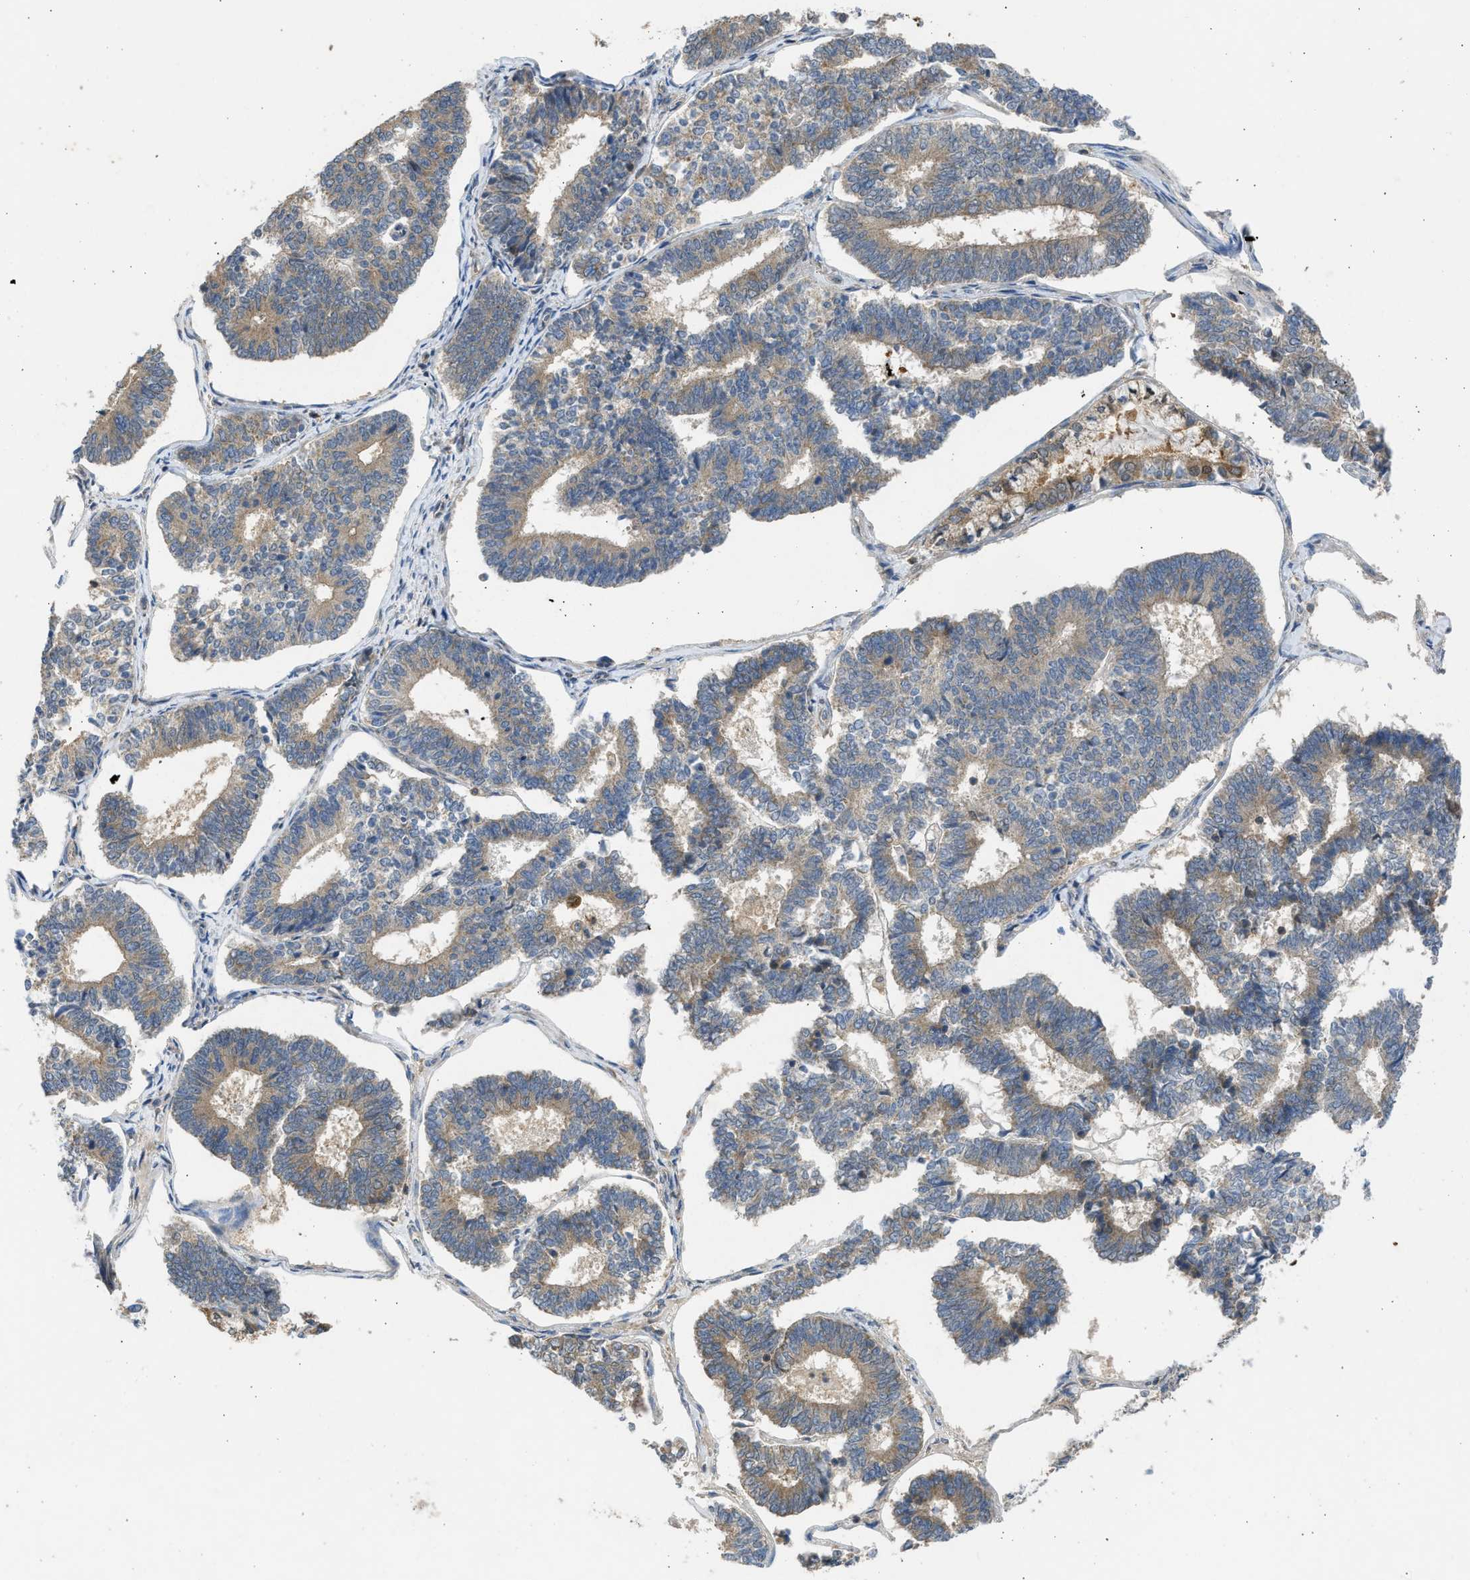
{"staining": {"intensity": "weak", "quantity": ">75%", "location": "cytoplasmic/membranous"}, "tissue": "endometrial cancer", "cell_type": "Tumor cells", "image_type": "cancer", "snomed": [{"axis": "morphology", "description": "Adenocarcinoma, NOS"}, {"axis": "topography", "description": "Endometrium"}], "caption": "Endometrial cancer (adenocarcinoma) was stained to show a protein in brown. There is low levels of weak cytoplasmic/membranous staining in approximately >75% of tumor cells.", "gene": "CYP1A1", "patient": {"sex": "female", "age": 70}}